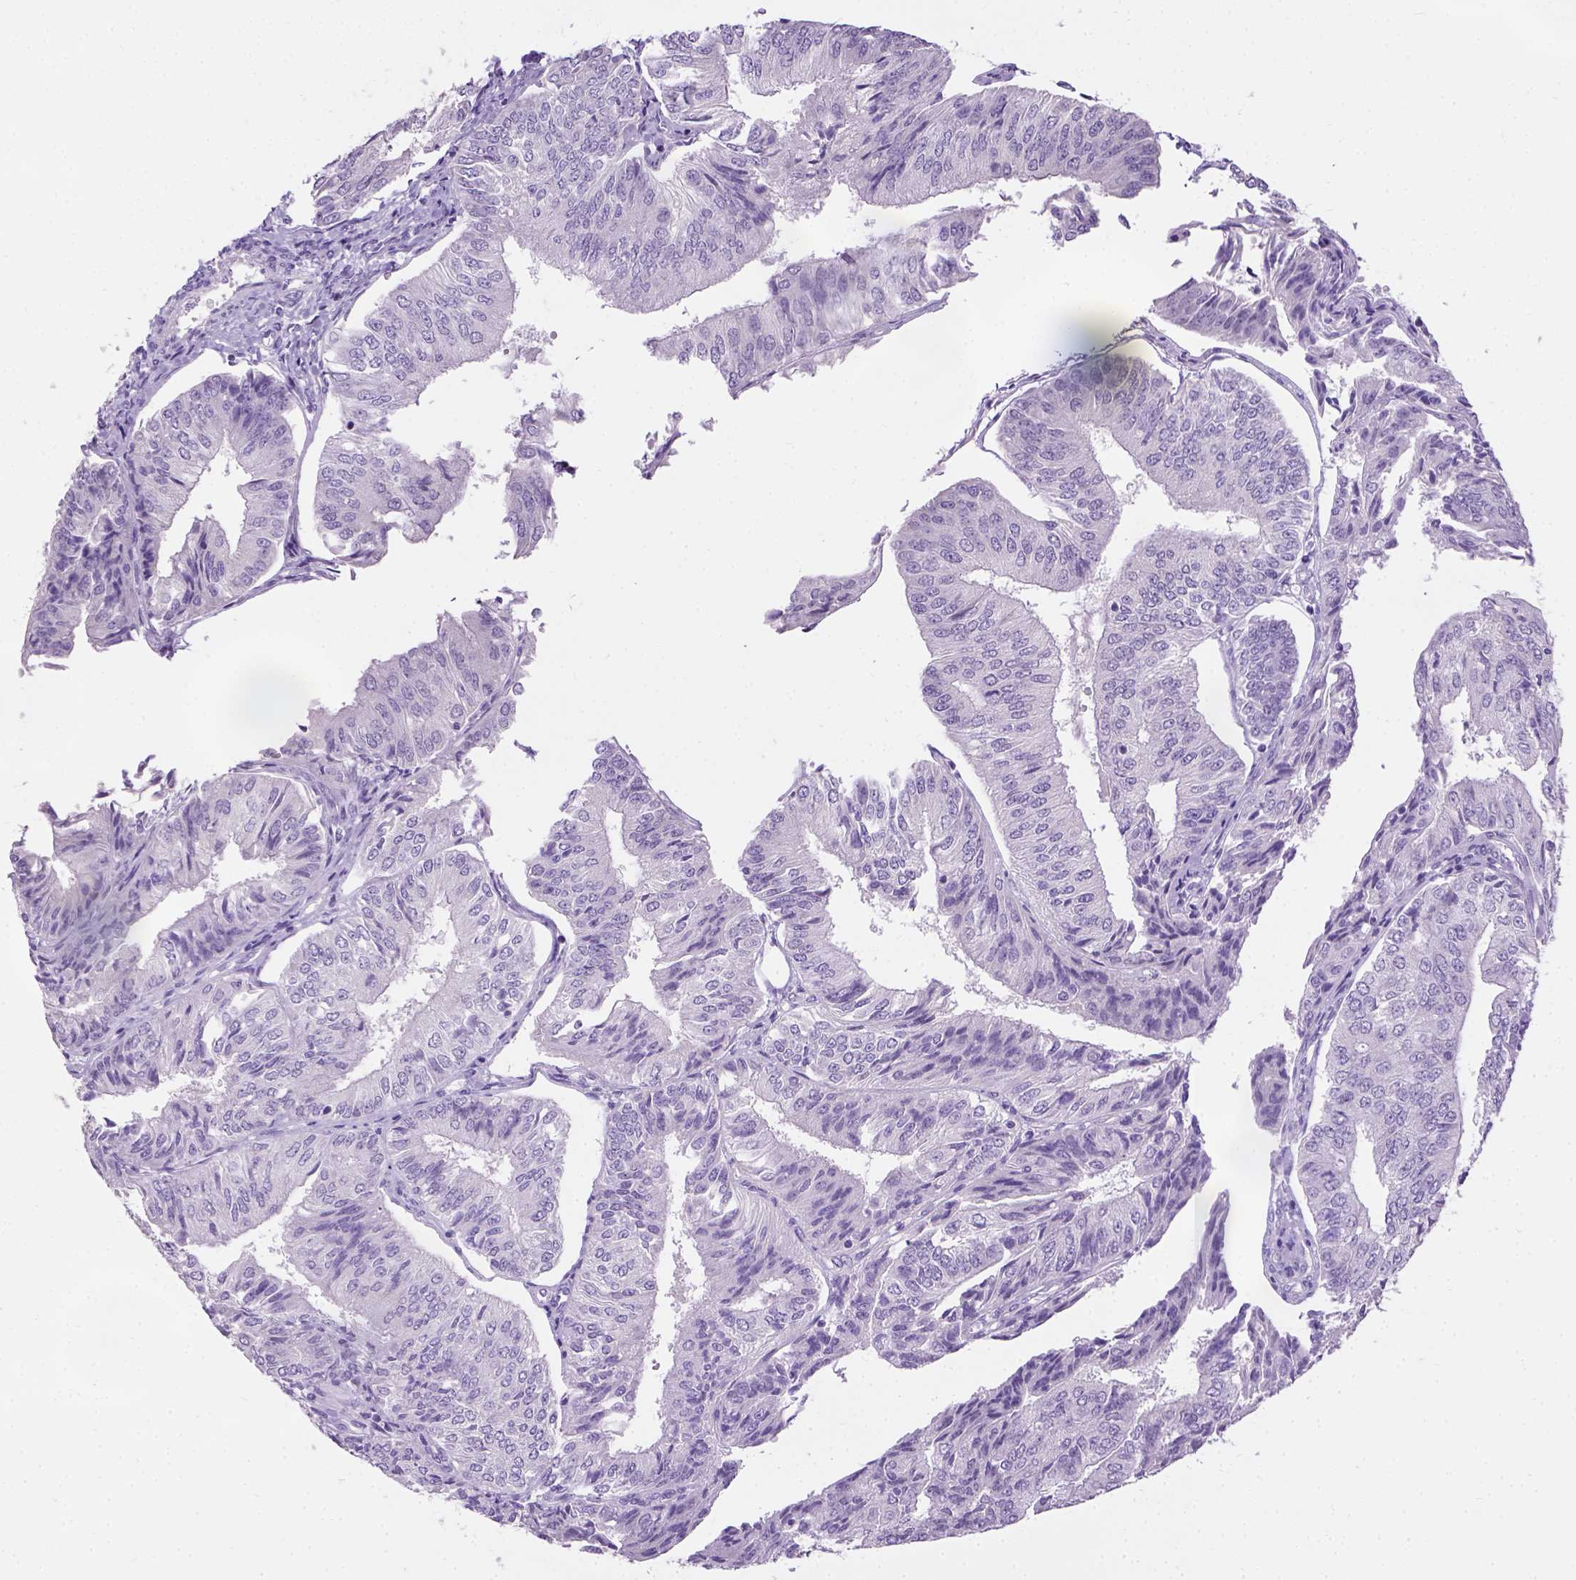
{"staining": {"intensity": "negative", "quantity": "none", "location": "none"}, "tissue": "endometrial cancer", "cell_type": "Tumor cells", "image_type": "cancer", "snomed": [{"axis": "morphology", "description": "Adenocarcinoma, NOS"}, {"axis": "topography", "description": "Endometrium"}], "caption": "Photomicrograph shows no protein positivity in tumor cells of endometrial cancer (adenocarcinoma) tissue.", "gene": "CYP24A1", "patient": {"sex": "female", "age": 58}}